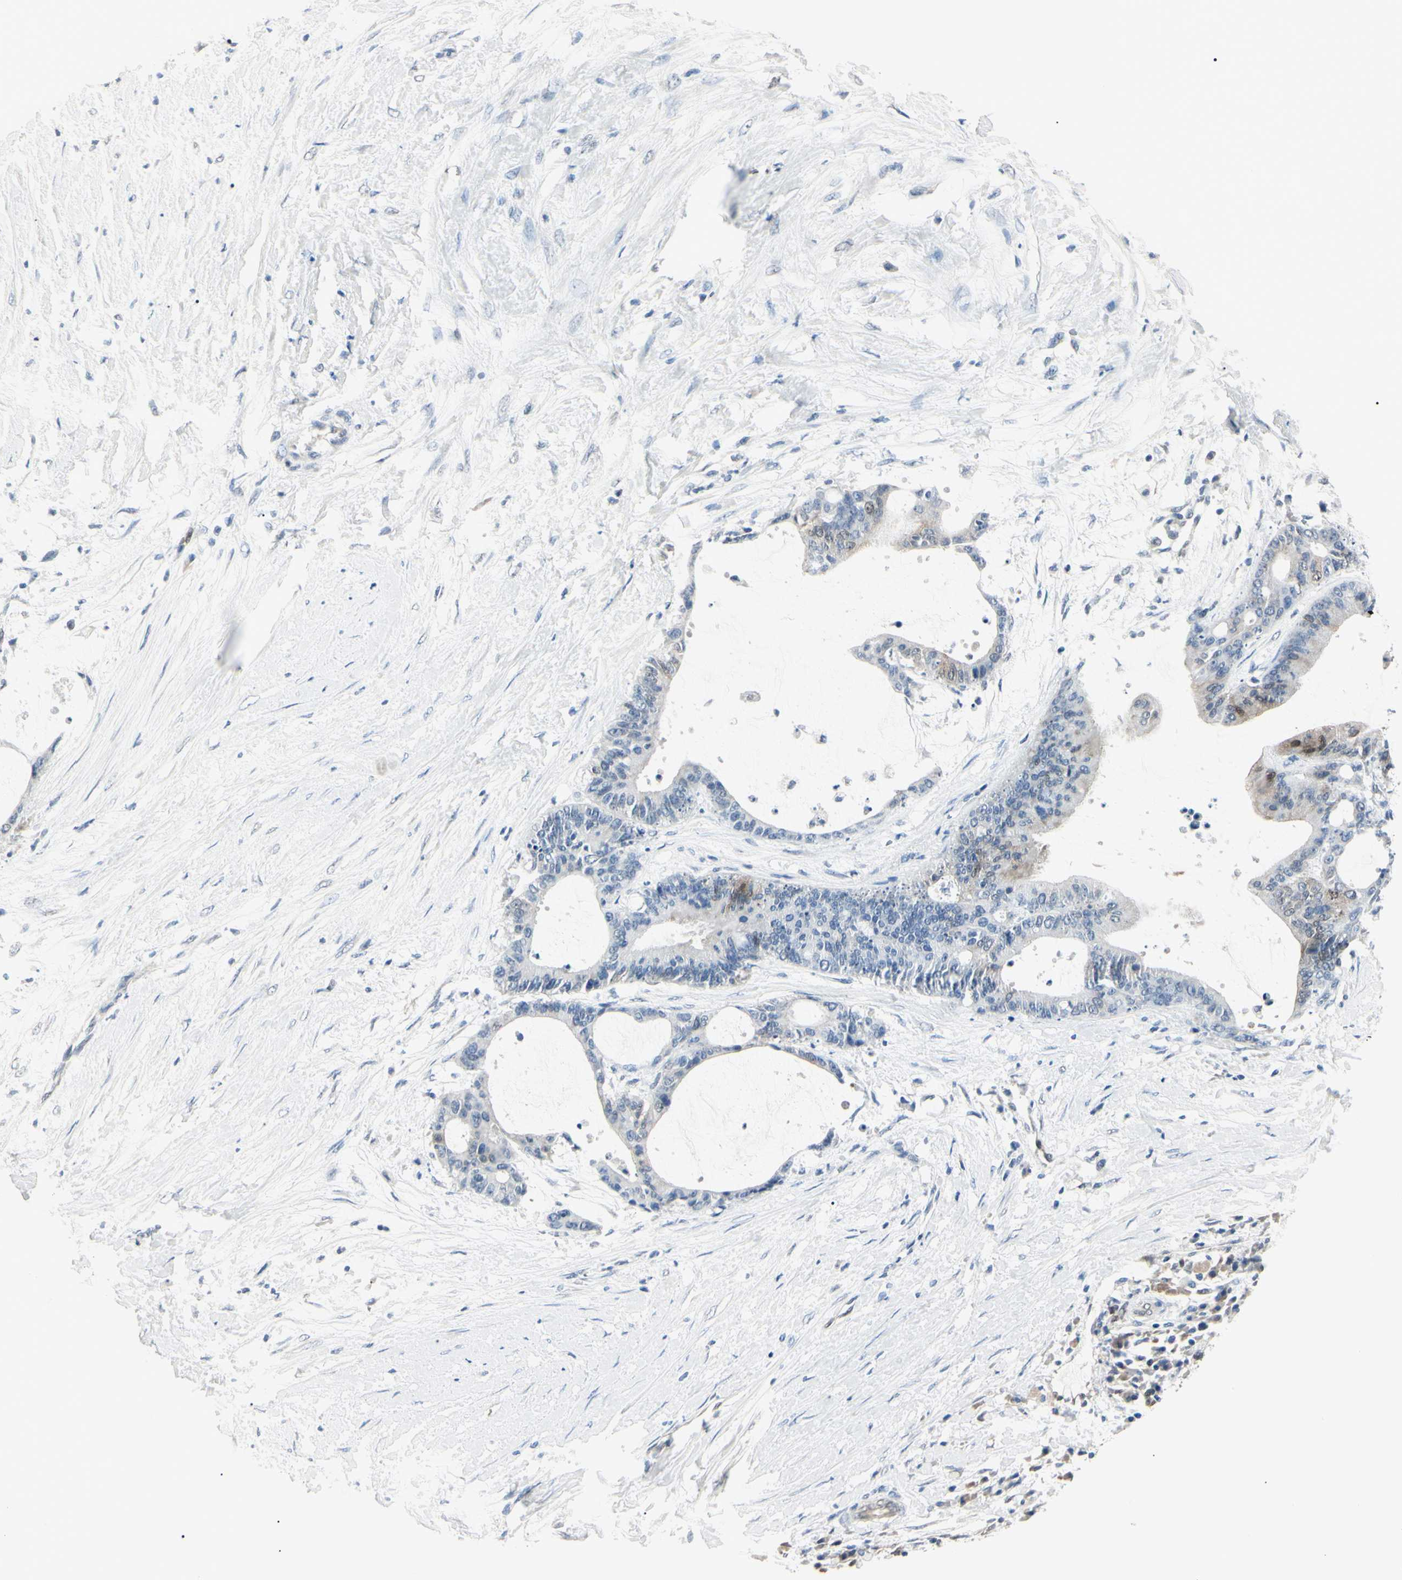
{"staining": {"intensity": "negative", "quantity": "none", "location": "none"}, "tissue": "liver cancer", "cell_type": "Tumor cells", "image_type": "cancer", "snomed": [{"axis": "morphology", "description": "Cholangiocarcinoma"}, {"axis": "topography", "description": "Liver"}], "caption": "The immunohistochemistry photomicrograph has no significant expression in tumor cells of liver cancer (cholangiocarcinoma) tissue. Brightfield microscopy of IHC stained with DAB (3,3'-diaminobenzidine) (brown) and hematoxylin (blue), captured at high magnification.", "gene": "AKR1C3", "patient": {"sex": "female", "age": 73}}